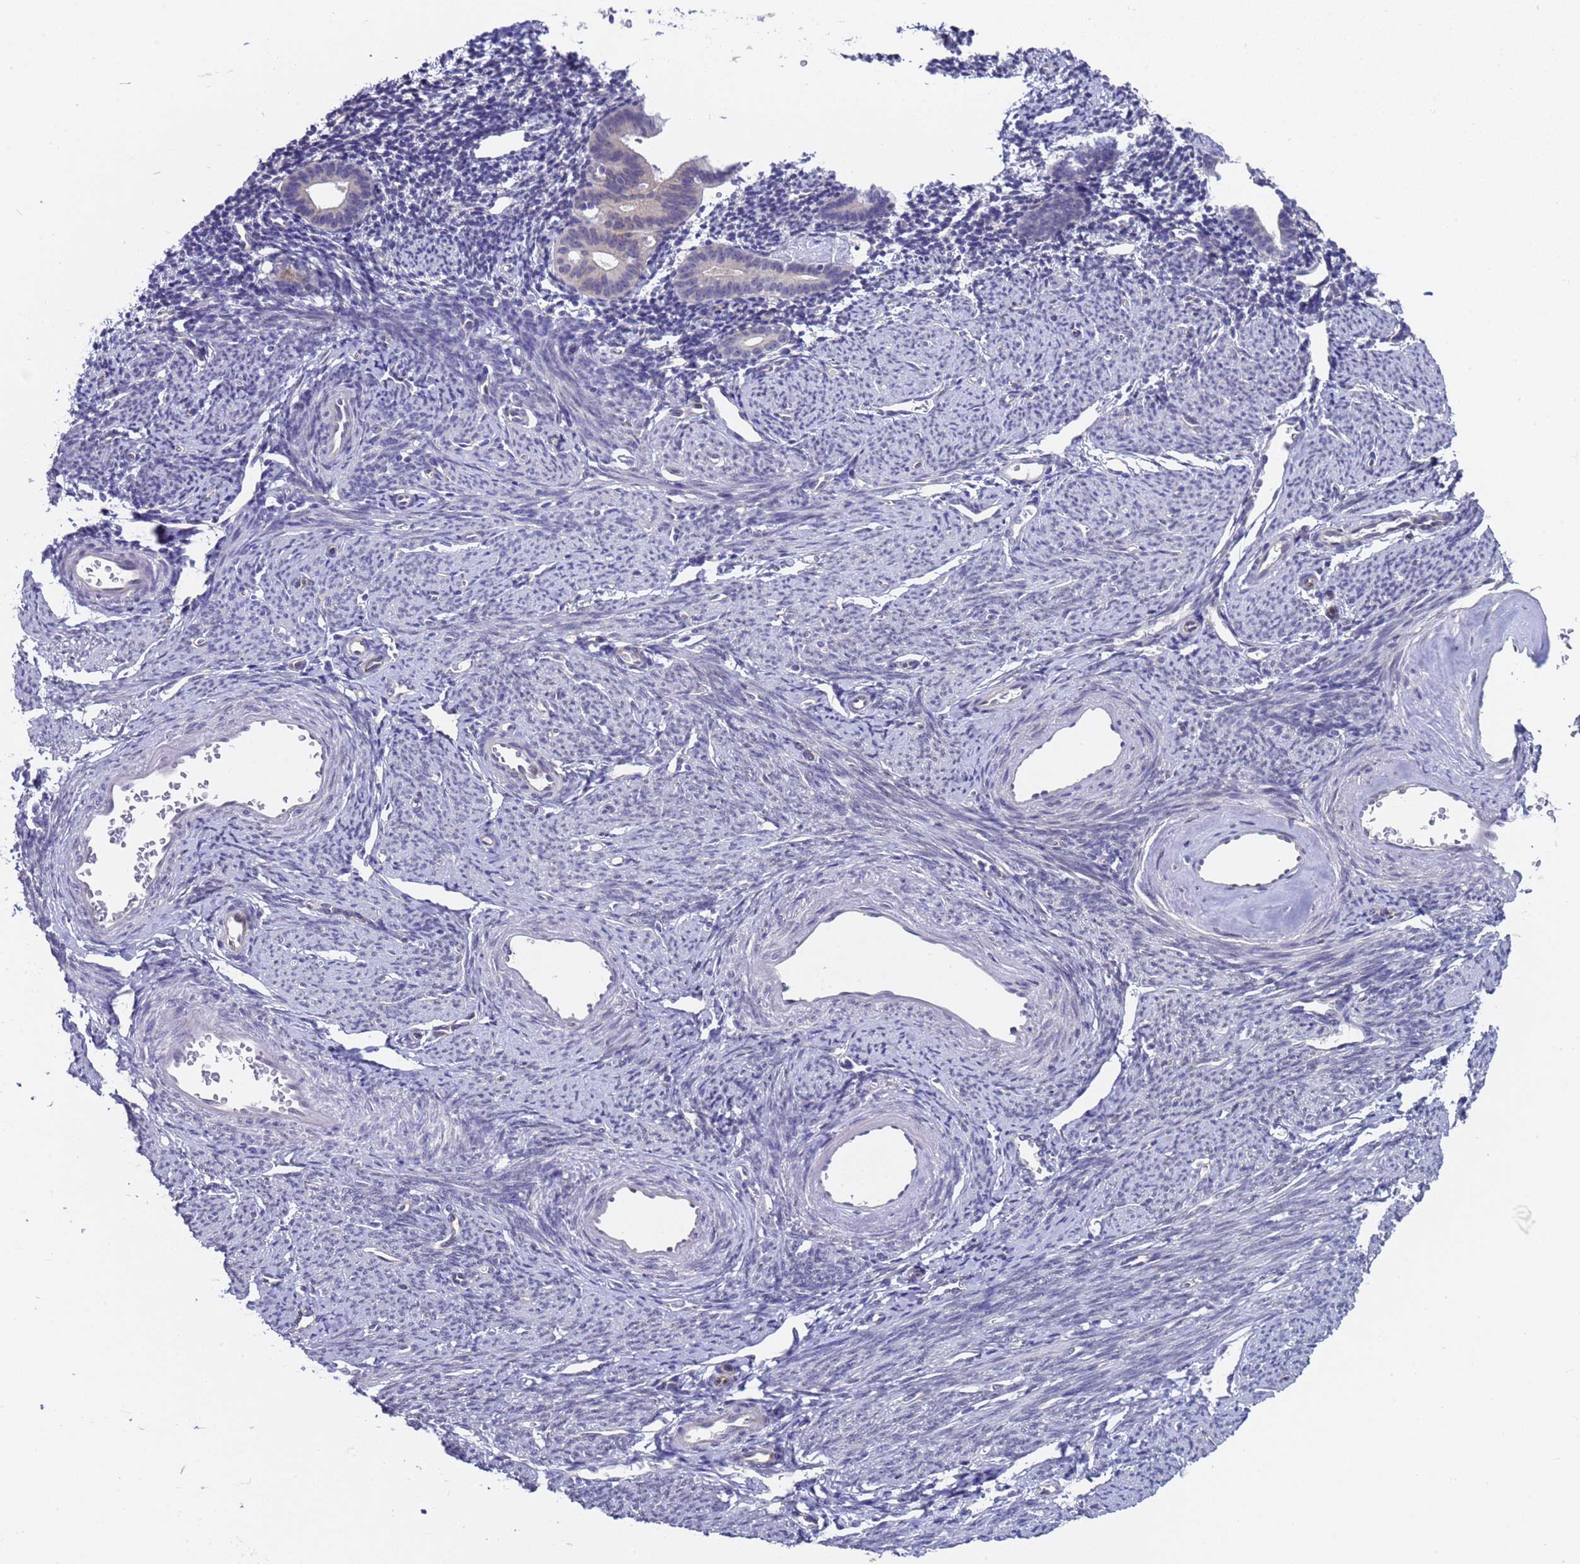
{"staining": {"intensity": "negative", "quantity": "none", "location": "none"}, "tissue": "endometrium", "cell_type": "Cells in endometrial stroma", "image_type": "normal", "snomed": [{"axis": "morphology", "description": "Normal tissue, NOS"}, {"axis": "topography", "description": "Endometrium"}], "caption": "This is a histopathology image of immunohistochemistry staining of normal endometrium, which shows no positivity in cells in endometrial stroma. Nuclei are stained in blue.", "gene": "TRMT10A", "patient": {"sex": "female", "age": 56}}